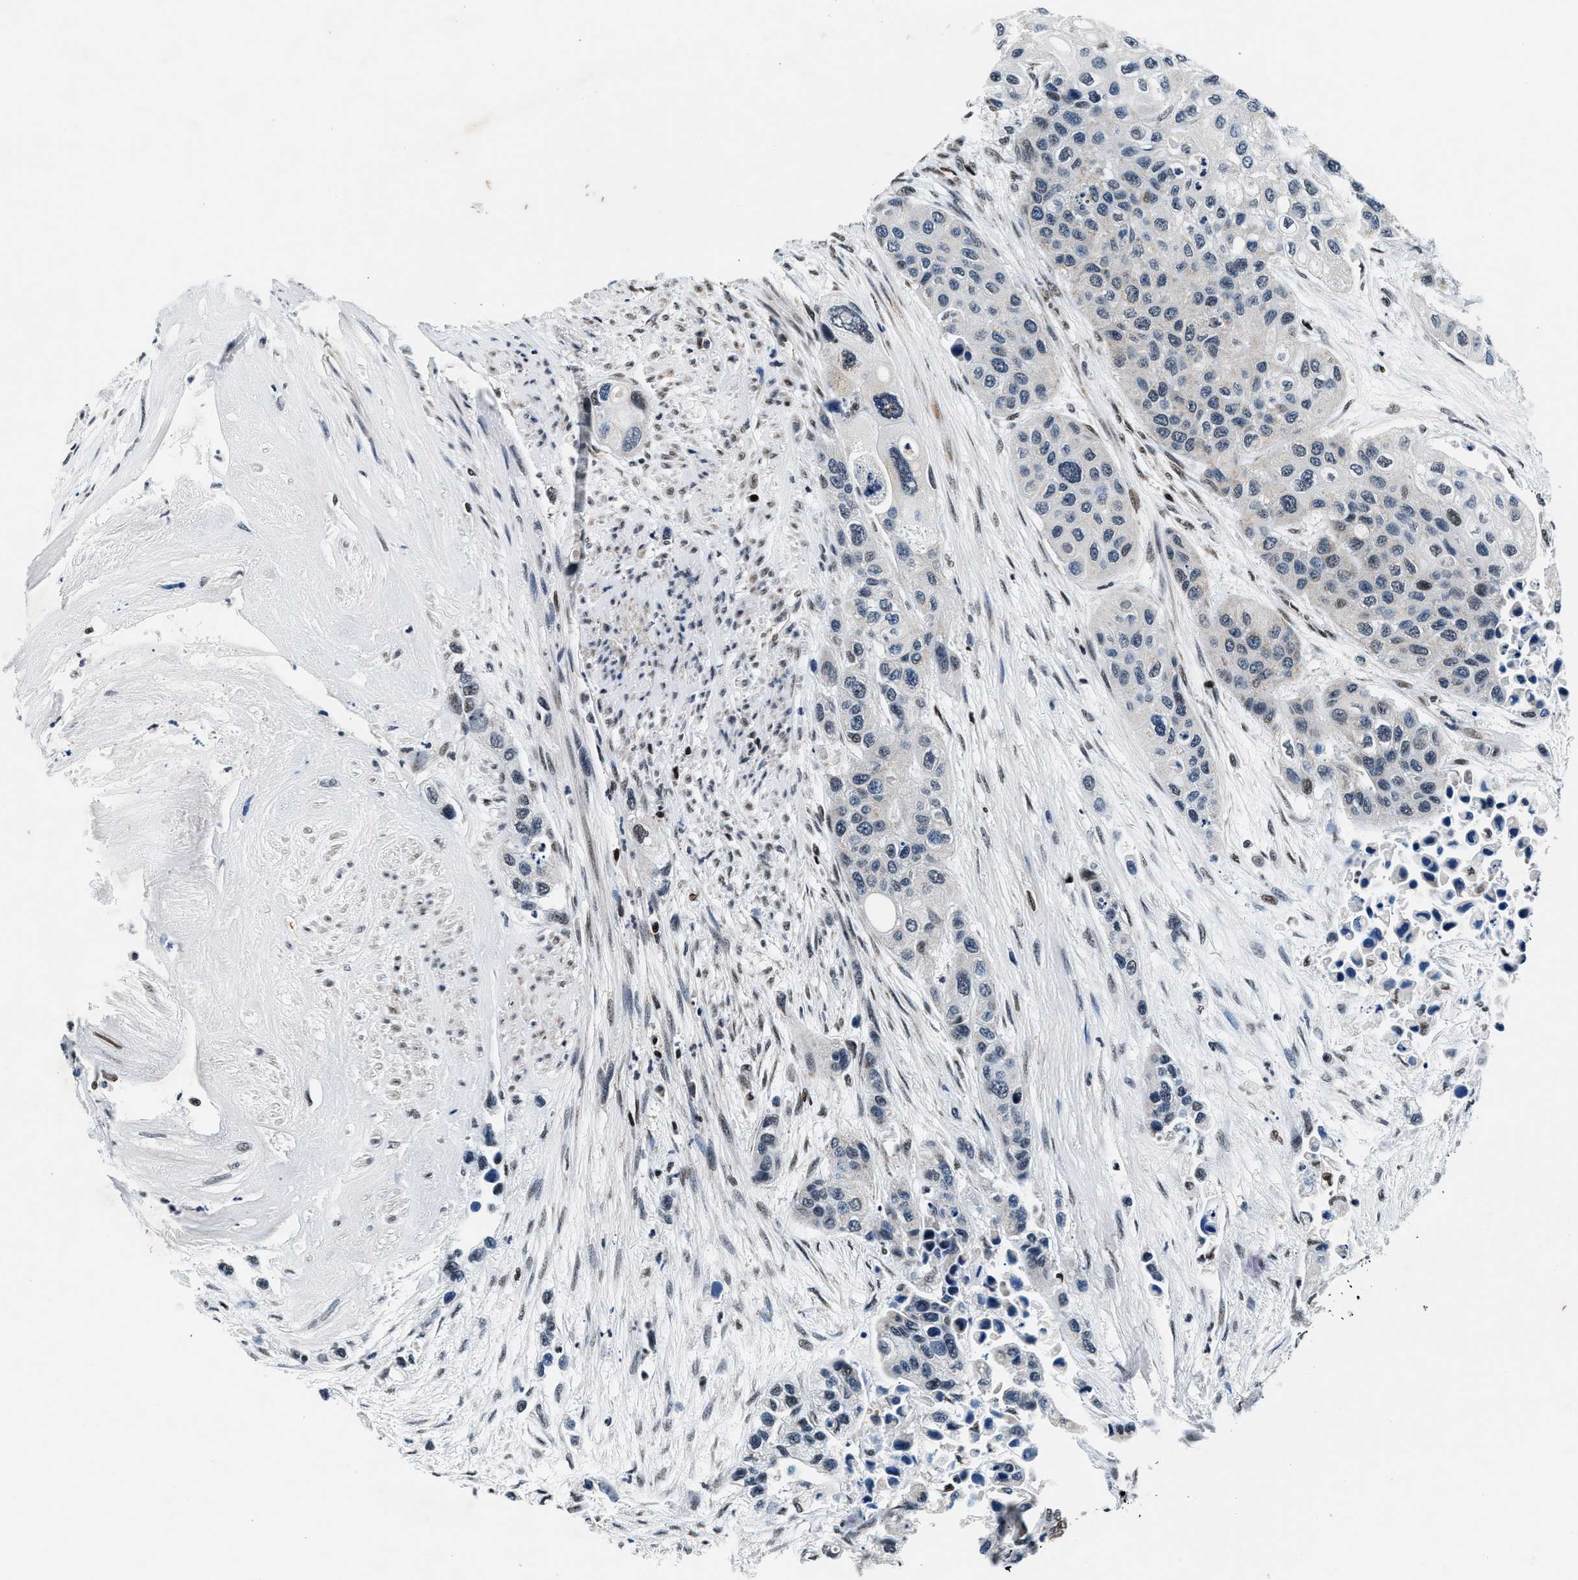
{"staining": {"intensity": "weak", "quantity": "<25%", "location": "nuclear"}, "tissue": "urothelial cancer", "cell_type": "Tumor cells", "image_type": "cancer", "snomed": [{"axis": "morphology", "description": "Urothelial carcinoma, High grade"}, {"axis": "topography", "description": "Urinary bladder"}], "caption": "A photomicrograph of human urothelial cancer is negative for staining in tumor cells. Brightfield microscopy of immunohistochemistry (IHC) stained with DAB (brown) and hematoxylin (blue), captured at high magnification.", "gene": "PRRC2B", "patient": {"sex": "female", "age": 56}}